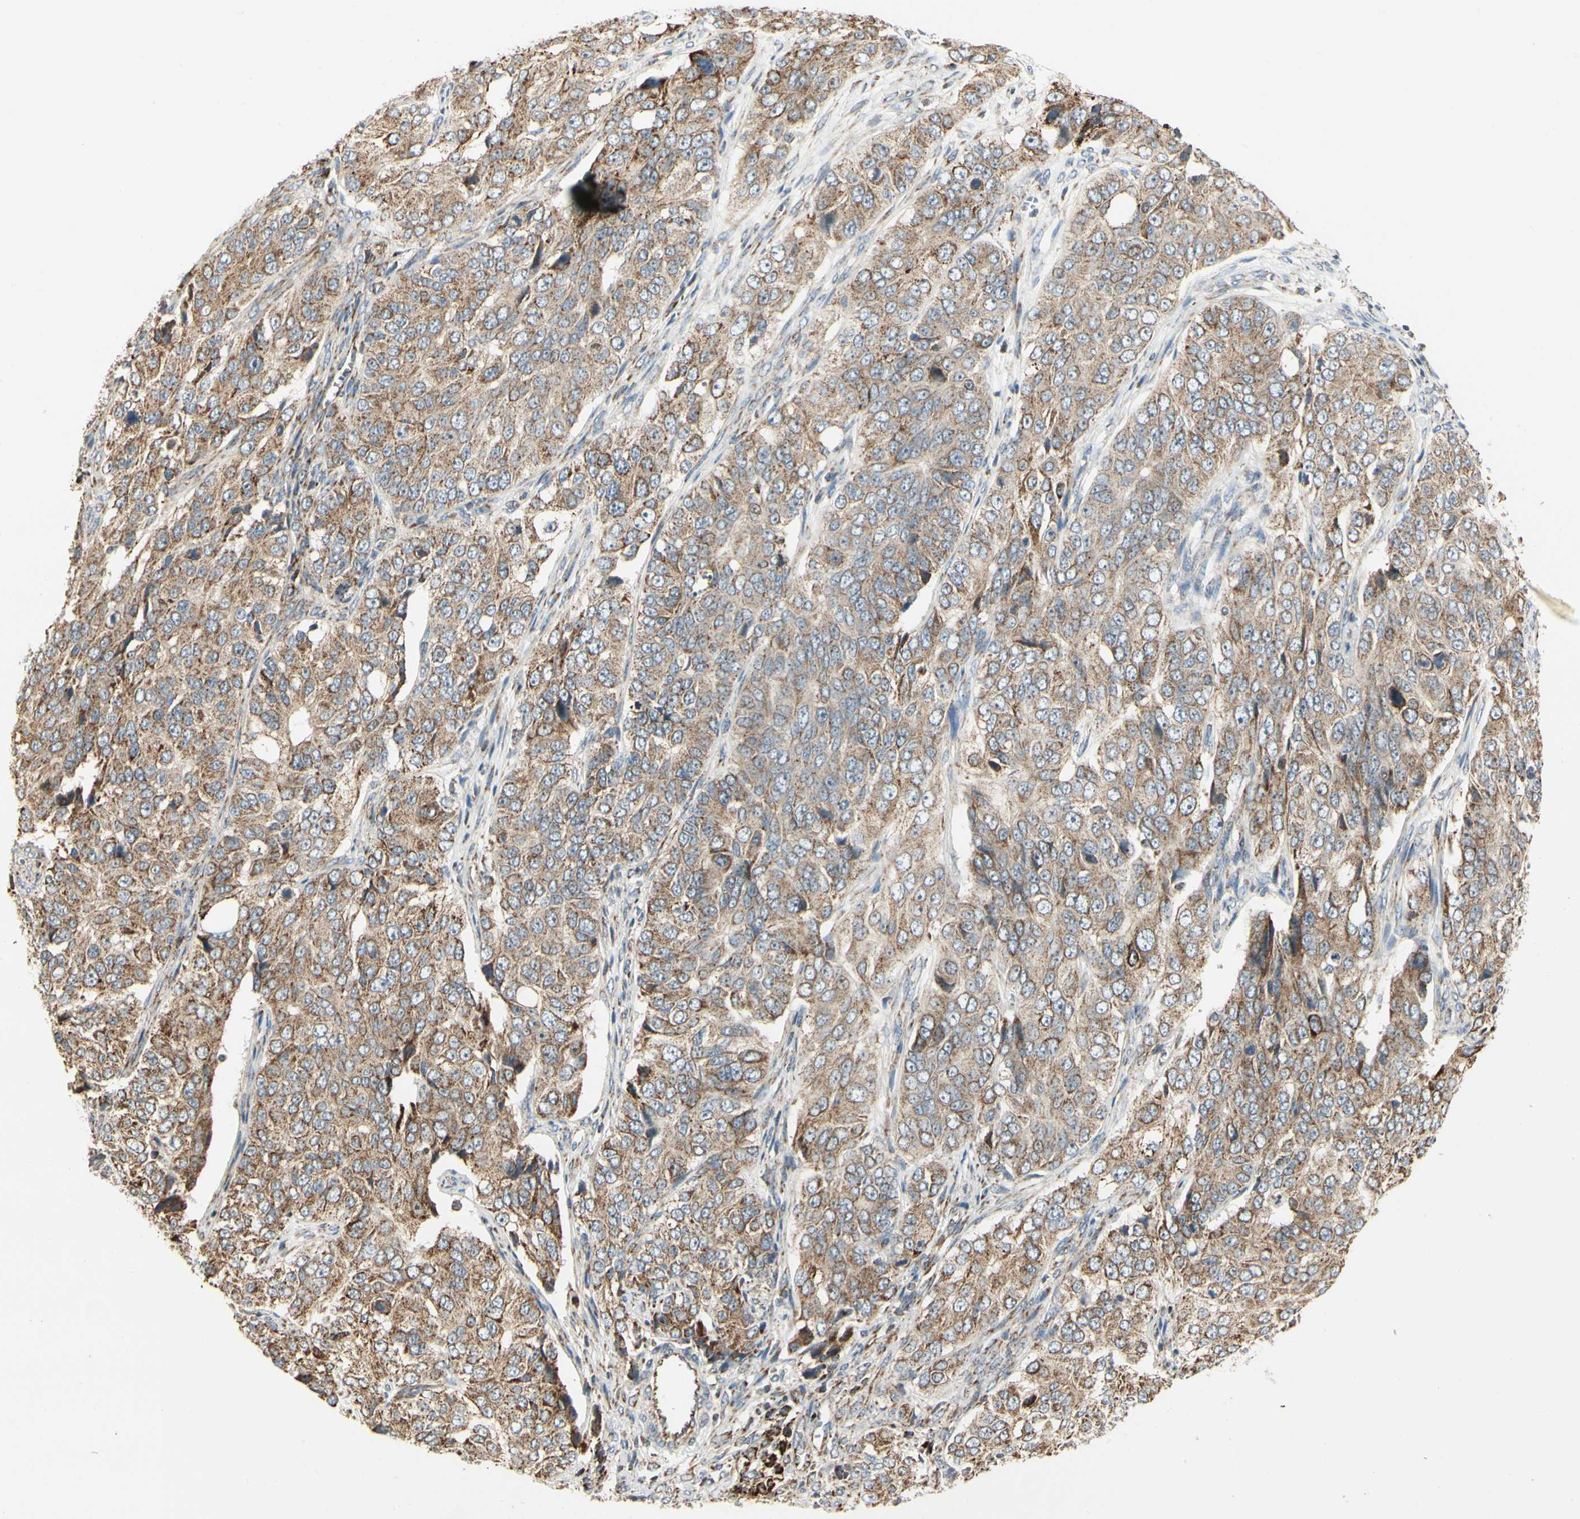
{"staining": {"intensity": "moderate", "quantity": ">75%", "location": "cytoplasmic/membranous"}, "tissue": "ovarian cancer", "cell_type": "Tumor cells", "image_type": "cancer", "snomed": [{"axis": "morphology", "description": "Carcinoma, endometroid"}, {"axis": "topography", "description": "Ovary"}], "caption": "Endometroid carcinoma (ovarian) tissue exhibits moderate cytoplasmic/membranous positivity in approximately >75% of tumor cells, visualized by immunohistochemistry.", "gene": "ANKS6", "patient": {"sex": "female", "age": 51}}